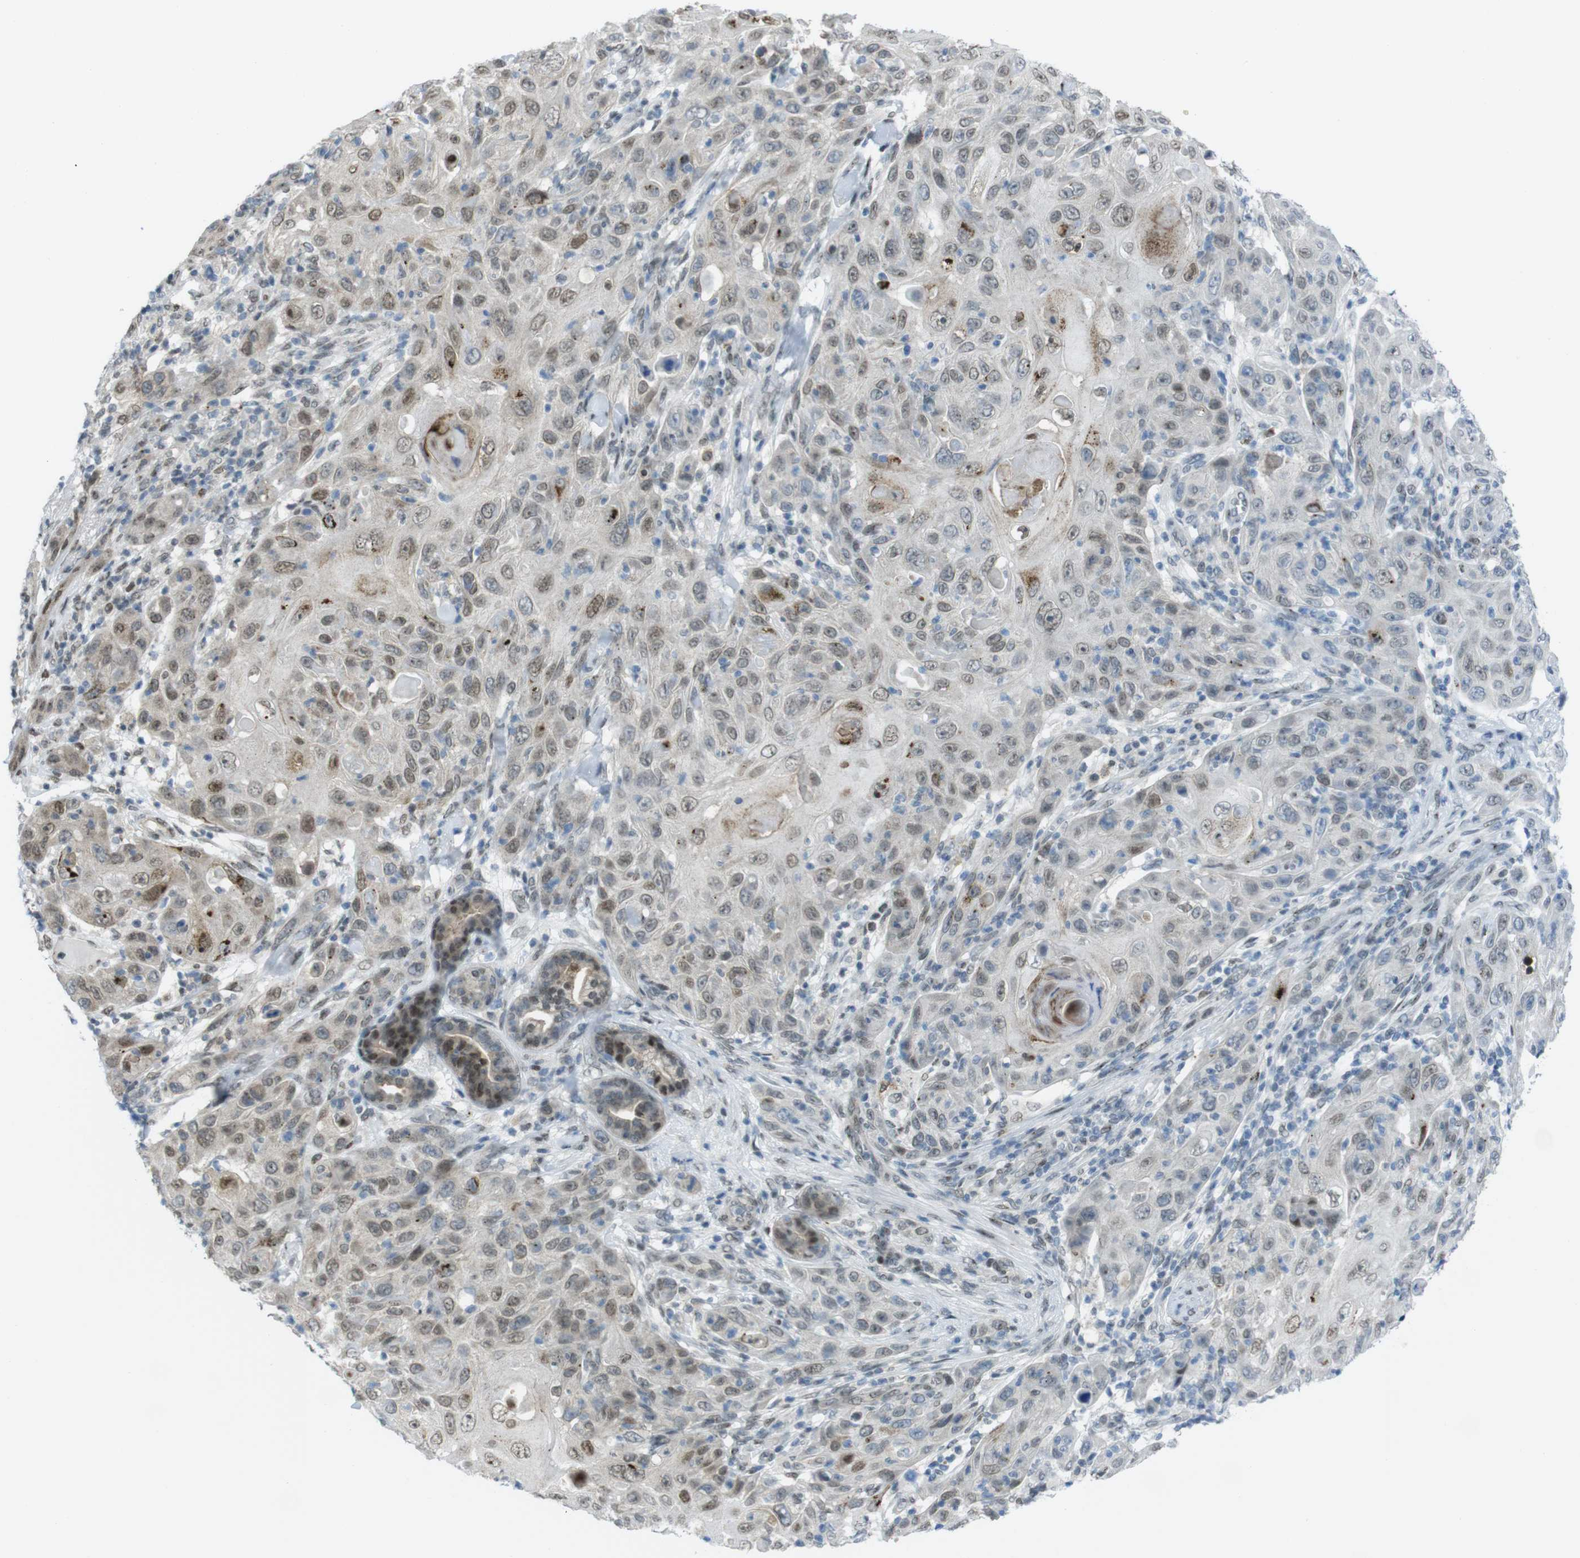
{"staining": {"intensity": "weak", "quantity": "25%-75%", "location": "nuclear"}, "tissue": "skin cancer", "cell_type": "Tumor cells", "image_type": "cancer", "snomed": [{"axis": "morphology", "description": "Squamous cell carcinoma, NOS"}, {"axis": "topography", "description": "Skin"}], "caption": "IHC (DAB (3,3'-diaminobenzidine)) staining of human skin cancer exhibits weak nuclear protein expression in approximately 25%-75% of tumor cells. (DAB = brown stain, brightfield microscopy at high magnification).", "gene": "UBB", "patient": {"sex": "female", "age": 88}}